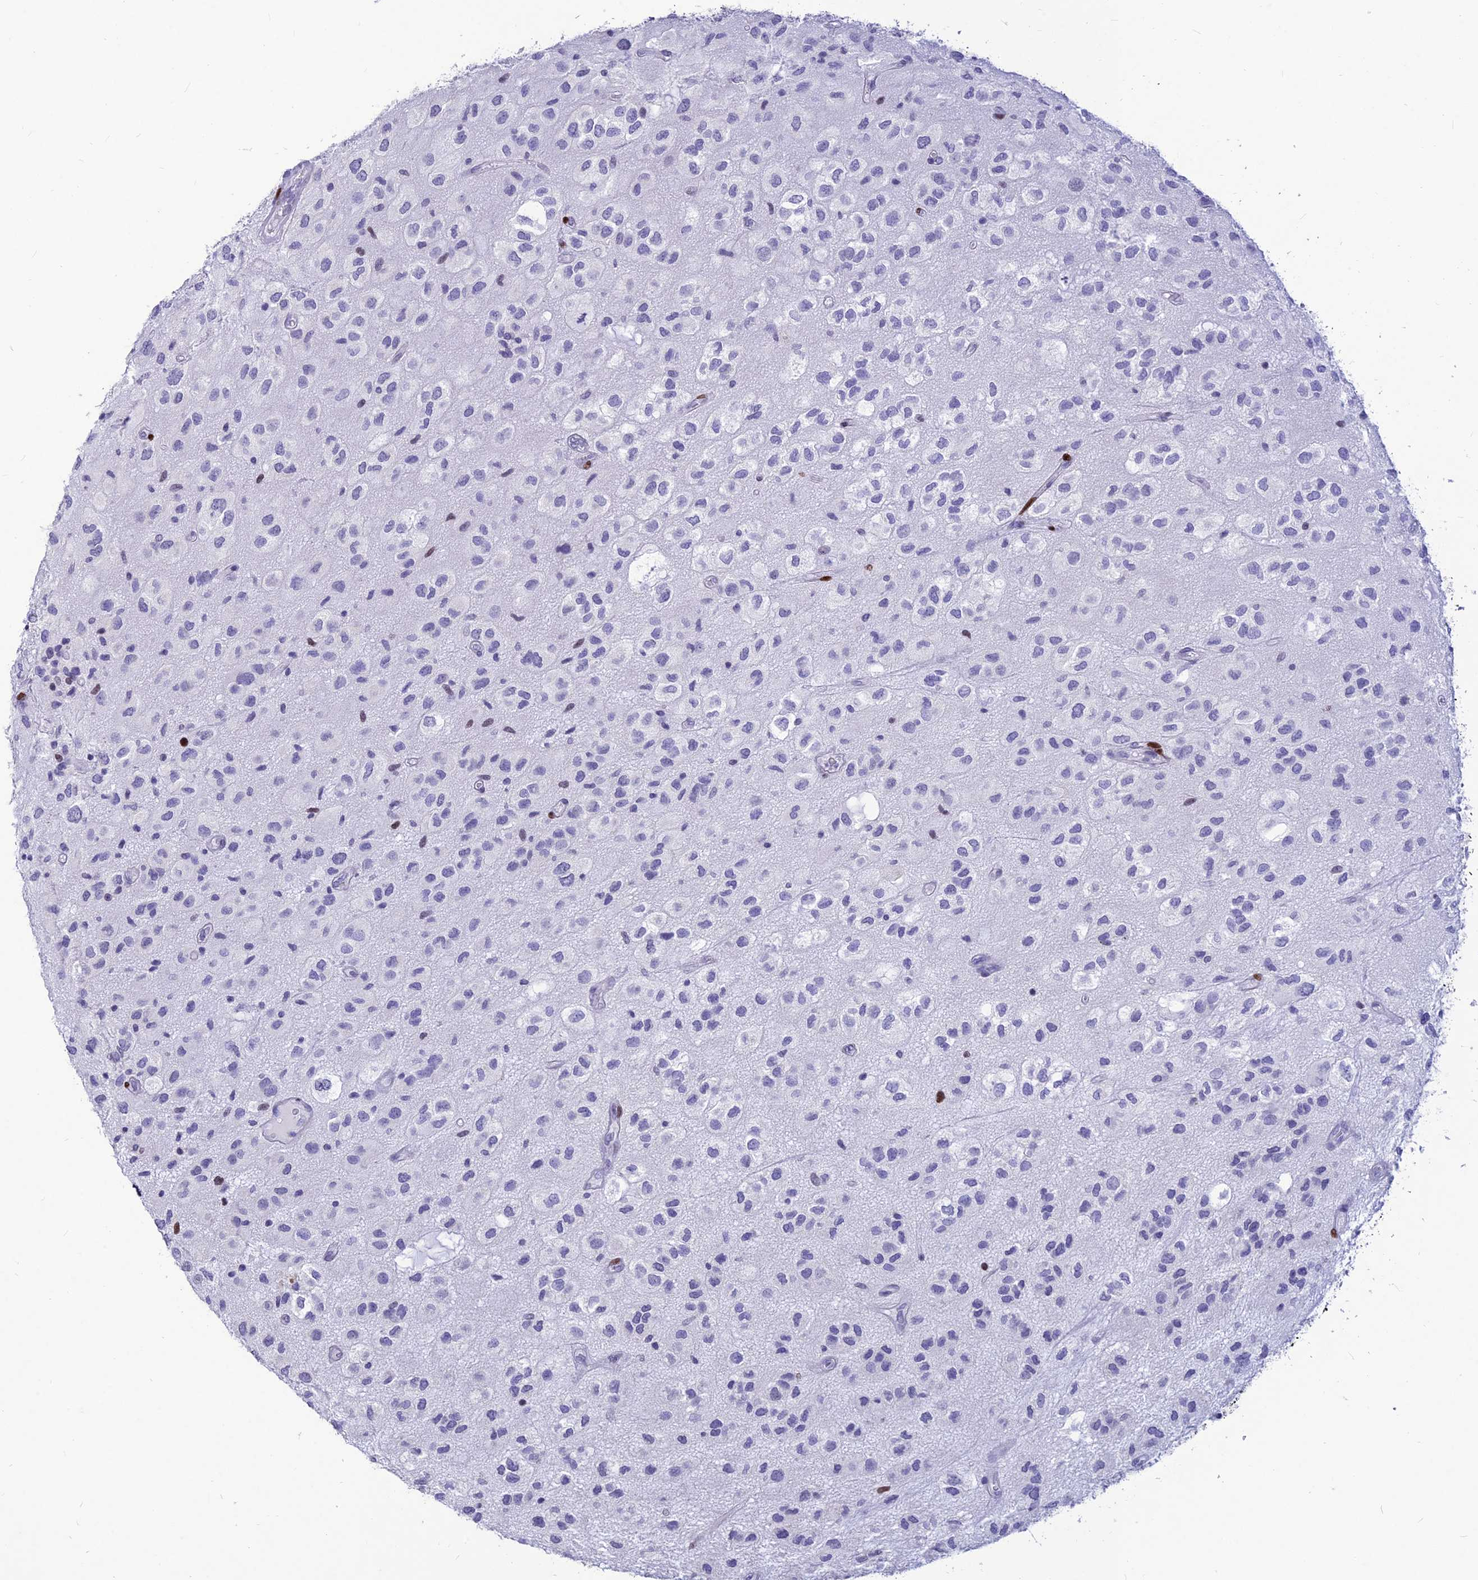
{"staining": {"intensity": "weak", "quantity": "<25%", "location": "nuclear"}, "tissue": "glioma", "cell_type": "Tumor cells", "image_type": "cancer", "snomed": [{"axis": "morphology", "description": "Glioma, malignant, Low grade"}, {"axis": "topography", "description": "Brain"}], "caption": "Malignant low-grade glioma was stained to show a protein in brown. There is no significant staining in tumor cells. (DAB (3,3'-diaminobenzidine) immunohistochemistry visualized using brightfield microscopy, high magnification).", "gene": "PRPS1", "patient": {"sex": "male", "age": 66}}